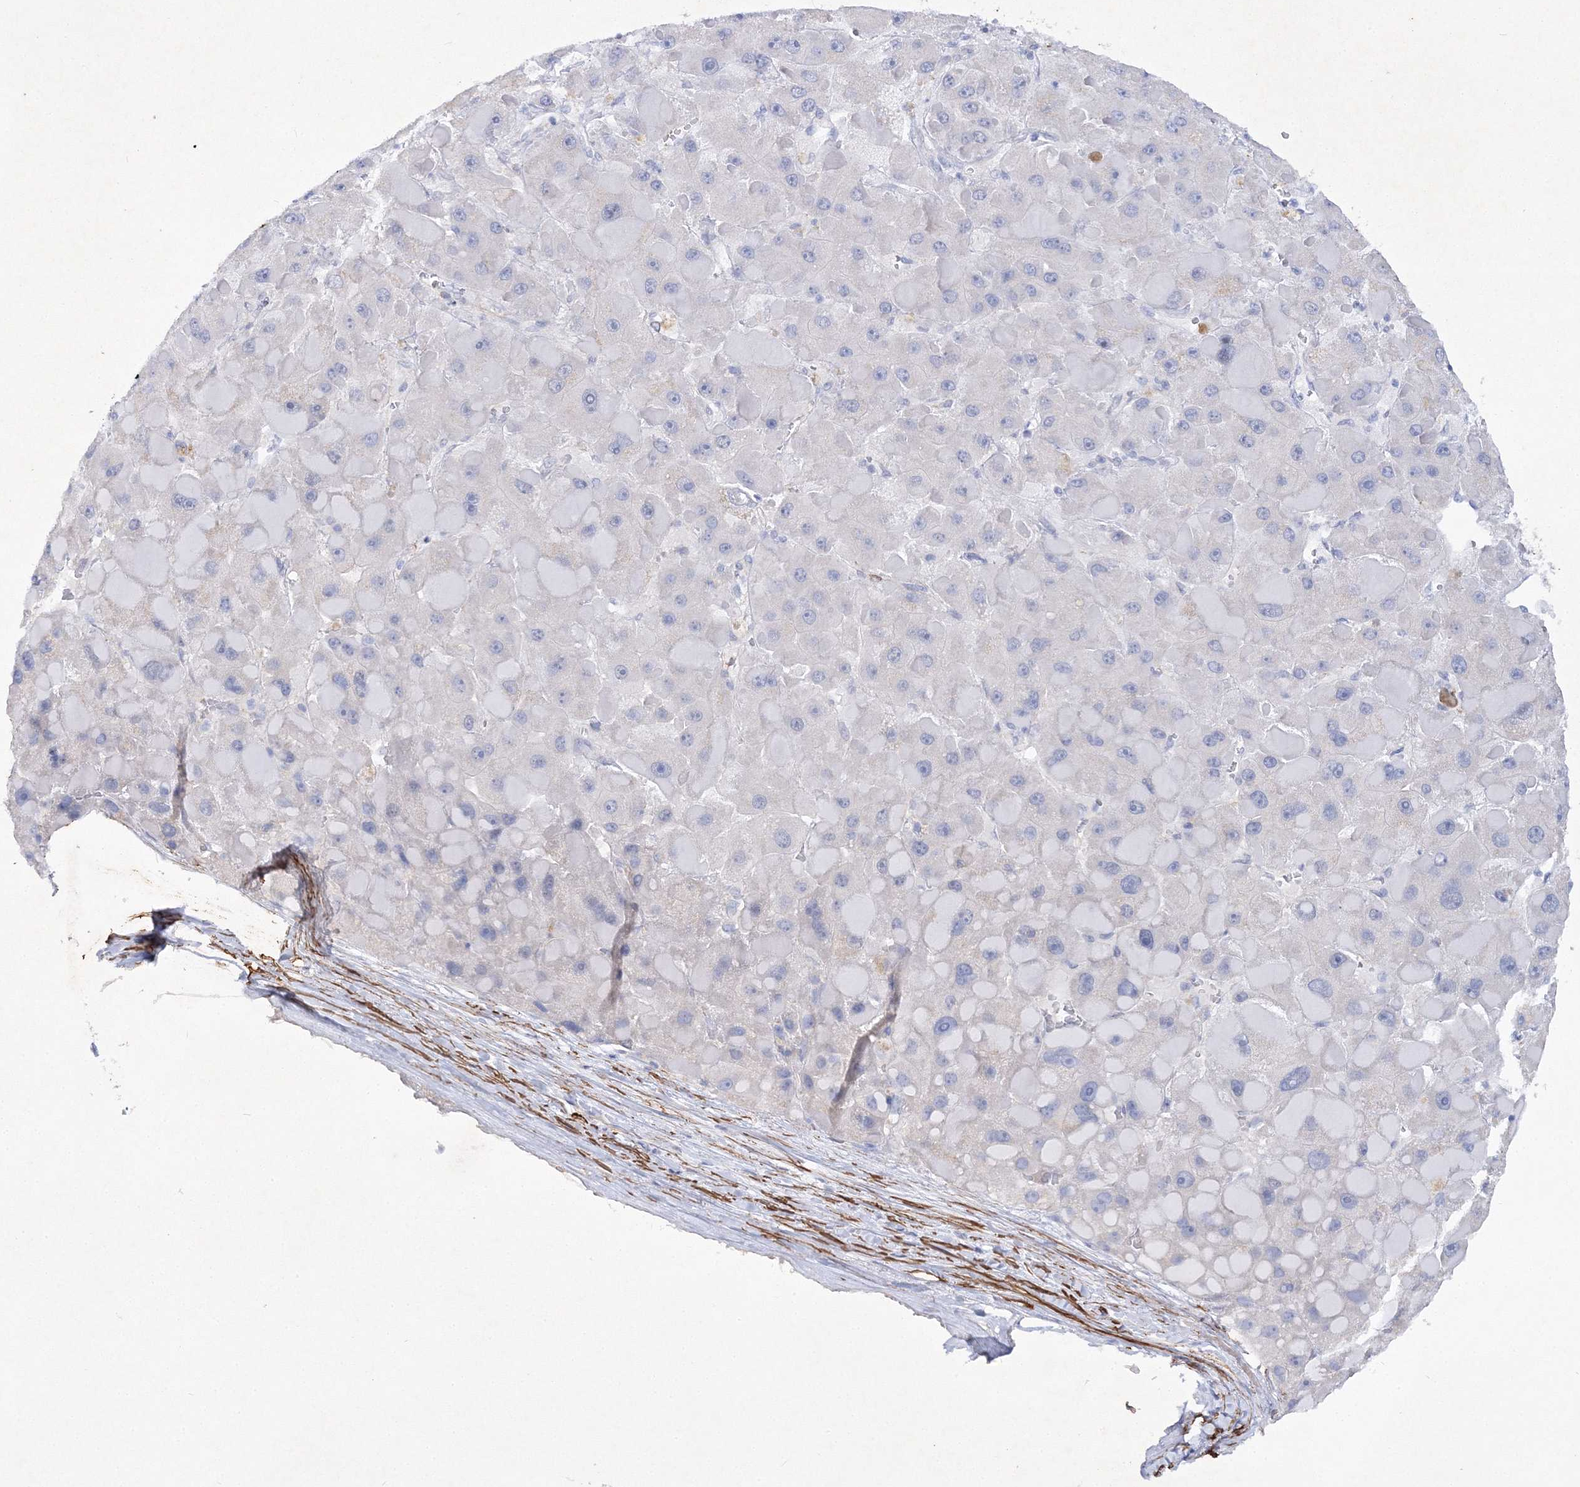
{"staining": {"intensity": "negative", "quantity": "none", "location": "none"}, "tissue": "liver cancer", "cell_type": "Tumor cells", "image_type": "cancer", "snomed": [{"axis": "morphology", "description": "Carcinoma, Hepatocellular, NOS"}, {"axis": "topography", "description": "Liver"}], "caption": "Immunohistochemical staining of liver hepatocellular carcinoma exhibits no significant expression in tumor cells.", "gene": "RTN2", "patient": {"sex": "female", "age": 73}}